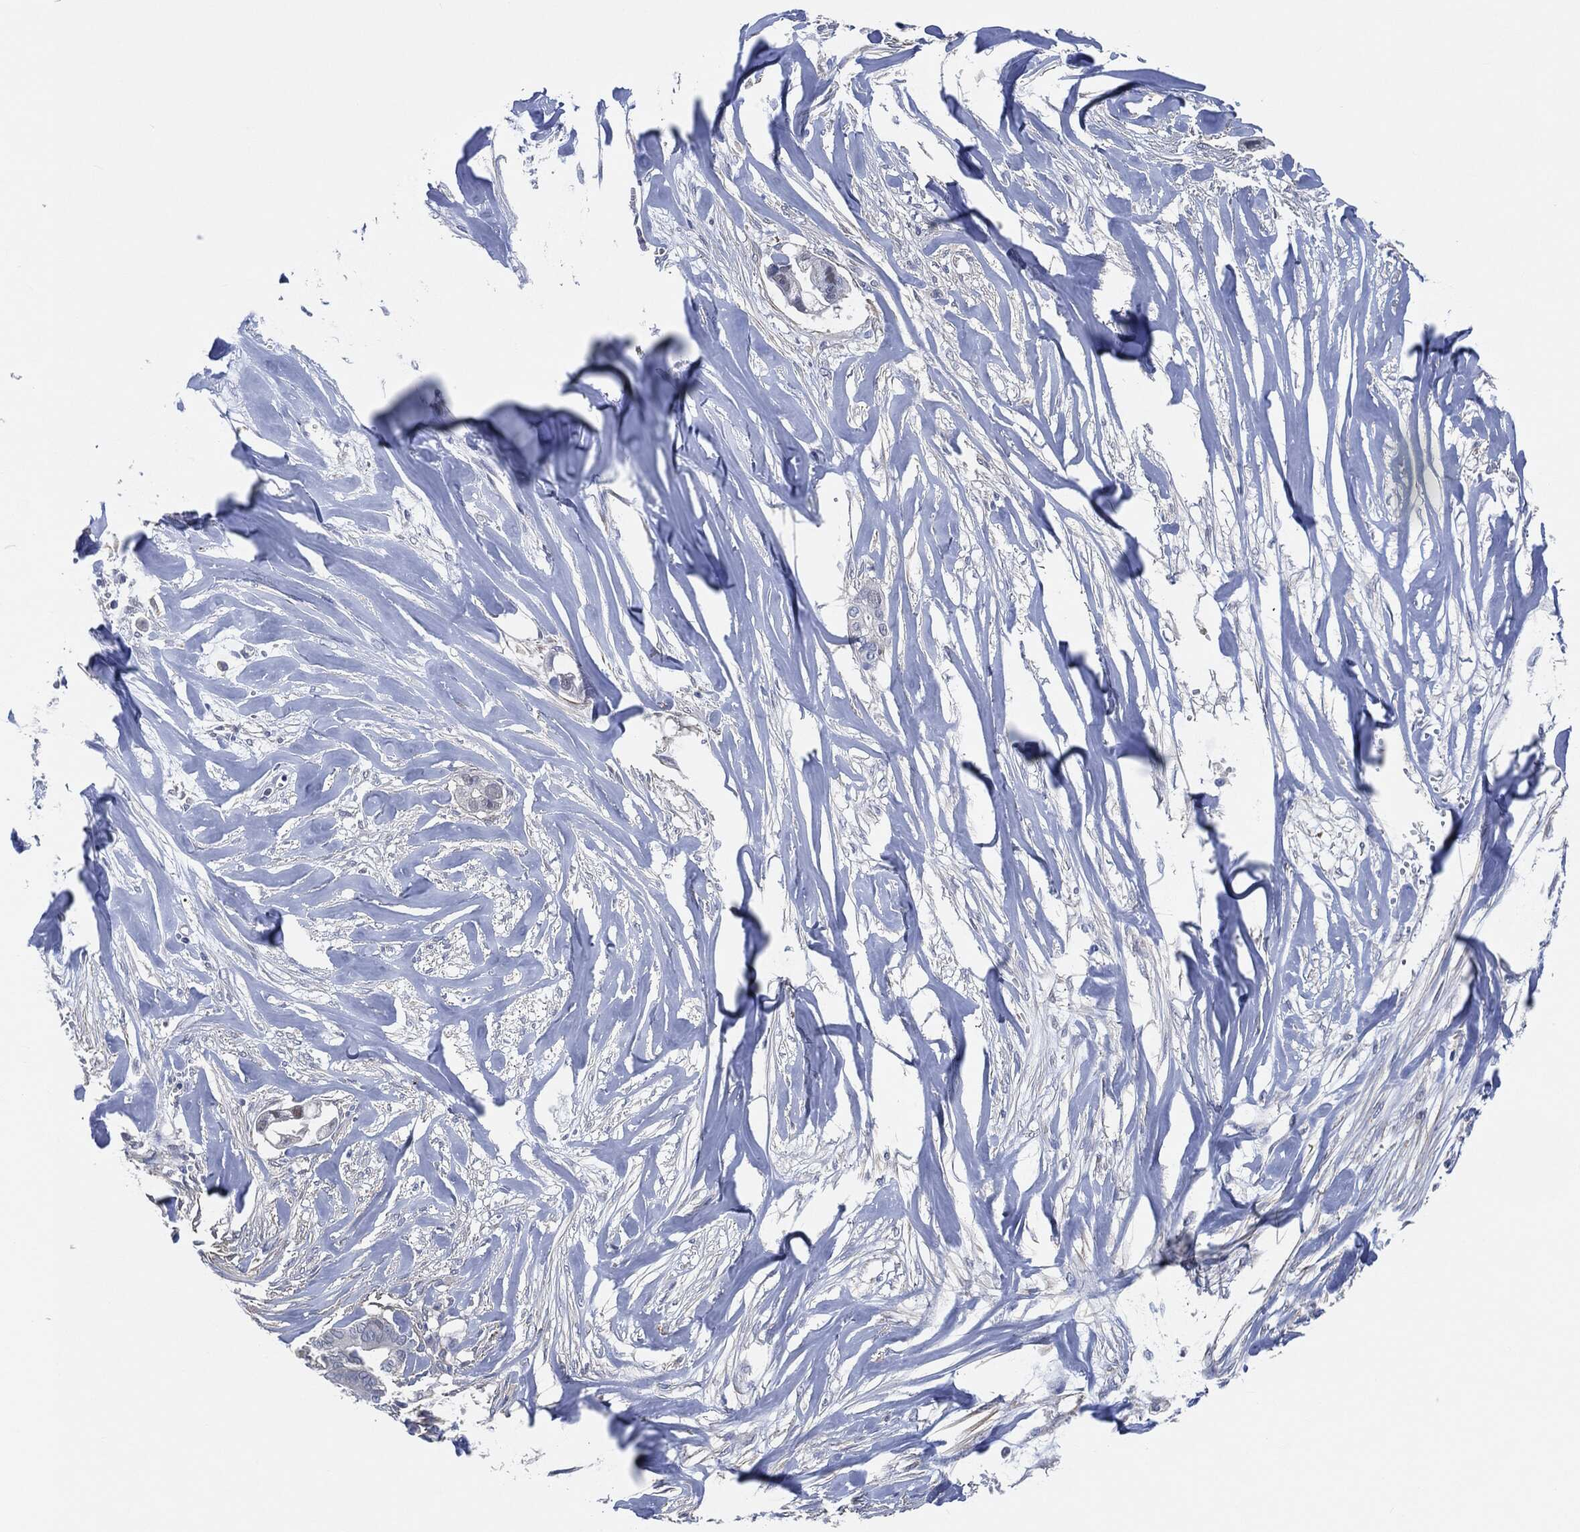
{"staining": {"intensity": "negative", "quantity": "none", "location": "none"}, "tissue": "pancreatic cancer", "cell_type": "Tumor cells", "image_type": "cancer", "snomed": [{"axis": "morphology", "description": "Adenocarcinoma, NOS"}, {"axis": "topography", "description": "Pancreas"}], "caption": "IHC of human adenocarcinoma (pancreatic) reveals no expression in tumor cells. The staining is performed using DAB (3,3'-diaminobenzidine) brown chromogen with nuclei counter-stained in using hematoxylin.", "gene": "VSIG4", "patient": {"sex": "male", "age": 61}}